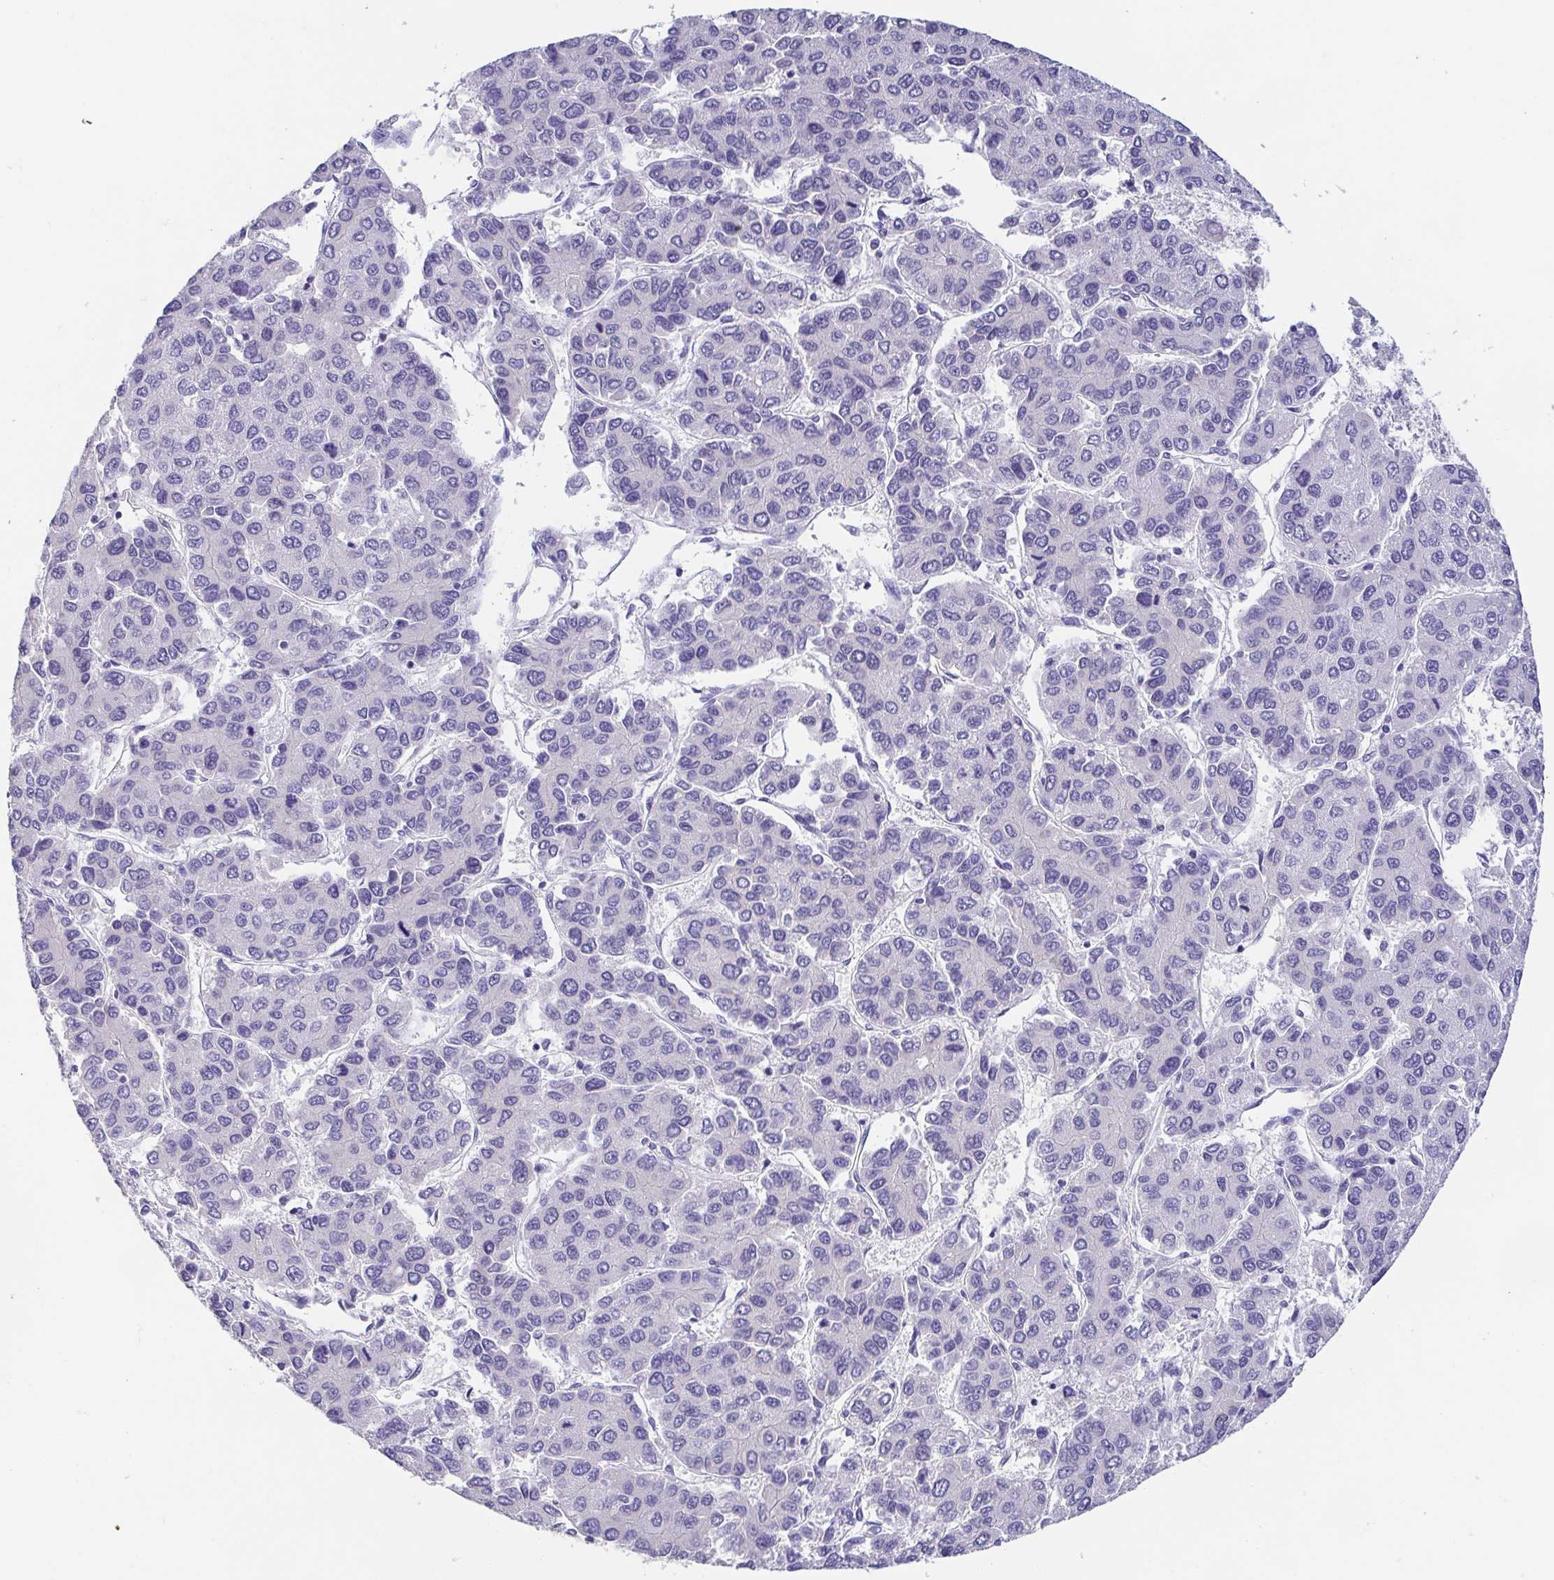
{"staining": {"intensity": "negative", "quantity": "none", "location": "none"}, "tissue": "liver cancer", "cell_type": "Tumor cells", "image_type": "cancer", "snomed": [{"axis": "morphology", "description": "Carcinoma, Hepatocellular, NOS"}, {"axis": "topography", "description": "Liver"}], "caption": "This photomicrograph is of liver cancer (hepatocellular carcinoma) stained with immunohistochemistry to label a protein in brown with the nuclei are counter-stained blue. There is no staining in tumor cells.", "gene": "FABP3", "patient": {"sex": "female", "age": 66}}